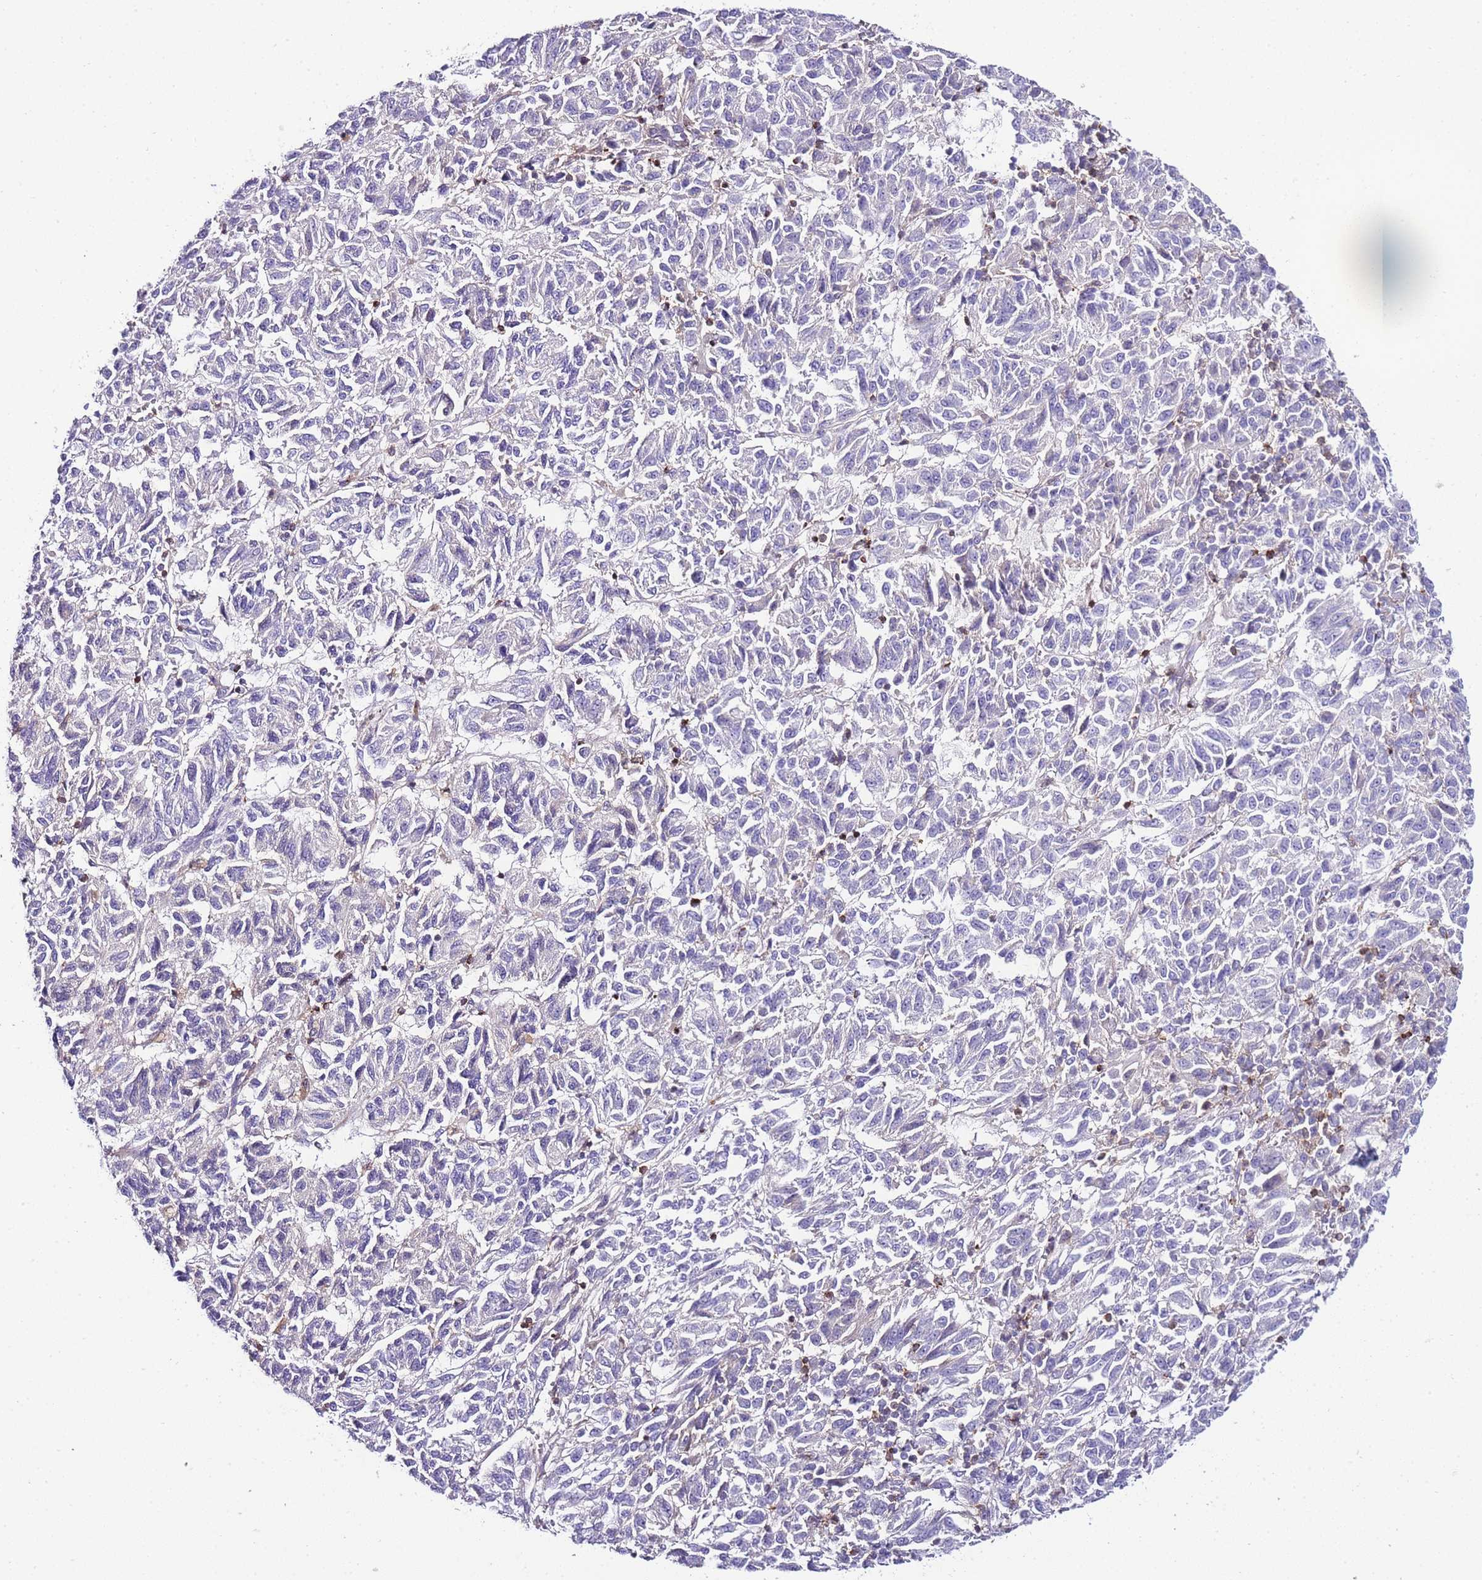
{"staining": {"intensity": "negative", "quantity": "none", "location": "none"}, "tissue": "melanoma", "cell_type": "Tumor cells", "image_type": "cancer", "snomed": [{"axis": "morphology", "description": "Malignant melanoma, Metastatic site"}, {"axis": "topography", "description": "Lung"}], "caption": "Image shows no protein expression in tumor cells of melanoma tissue.", "gene": "FBN3", "patient": {"sex": "male", "age": 64}}